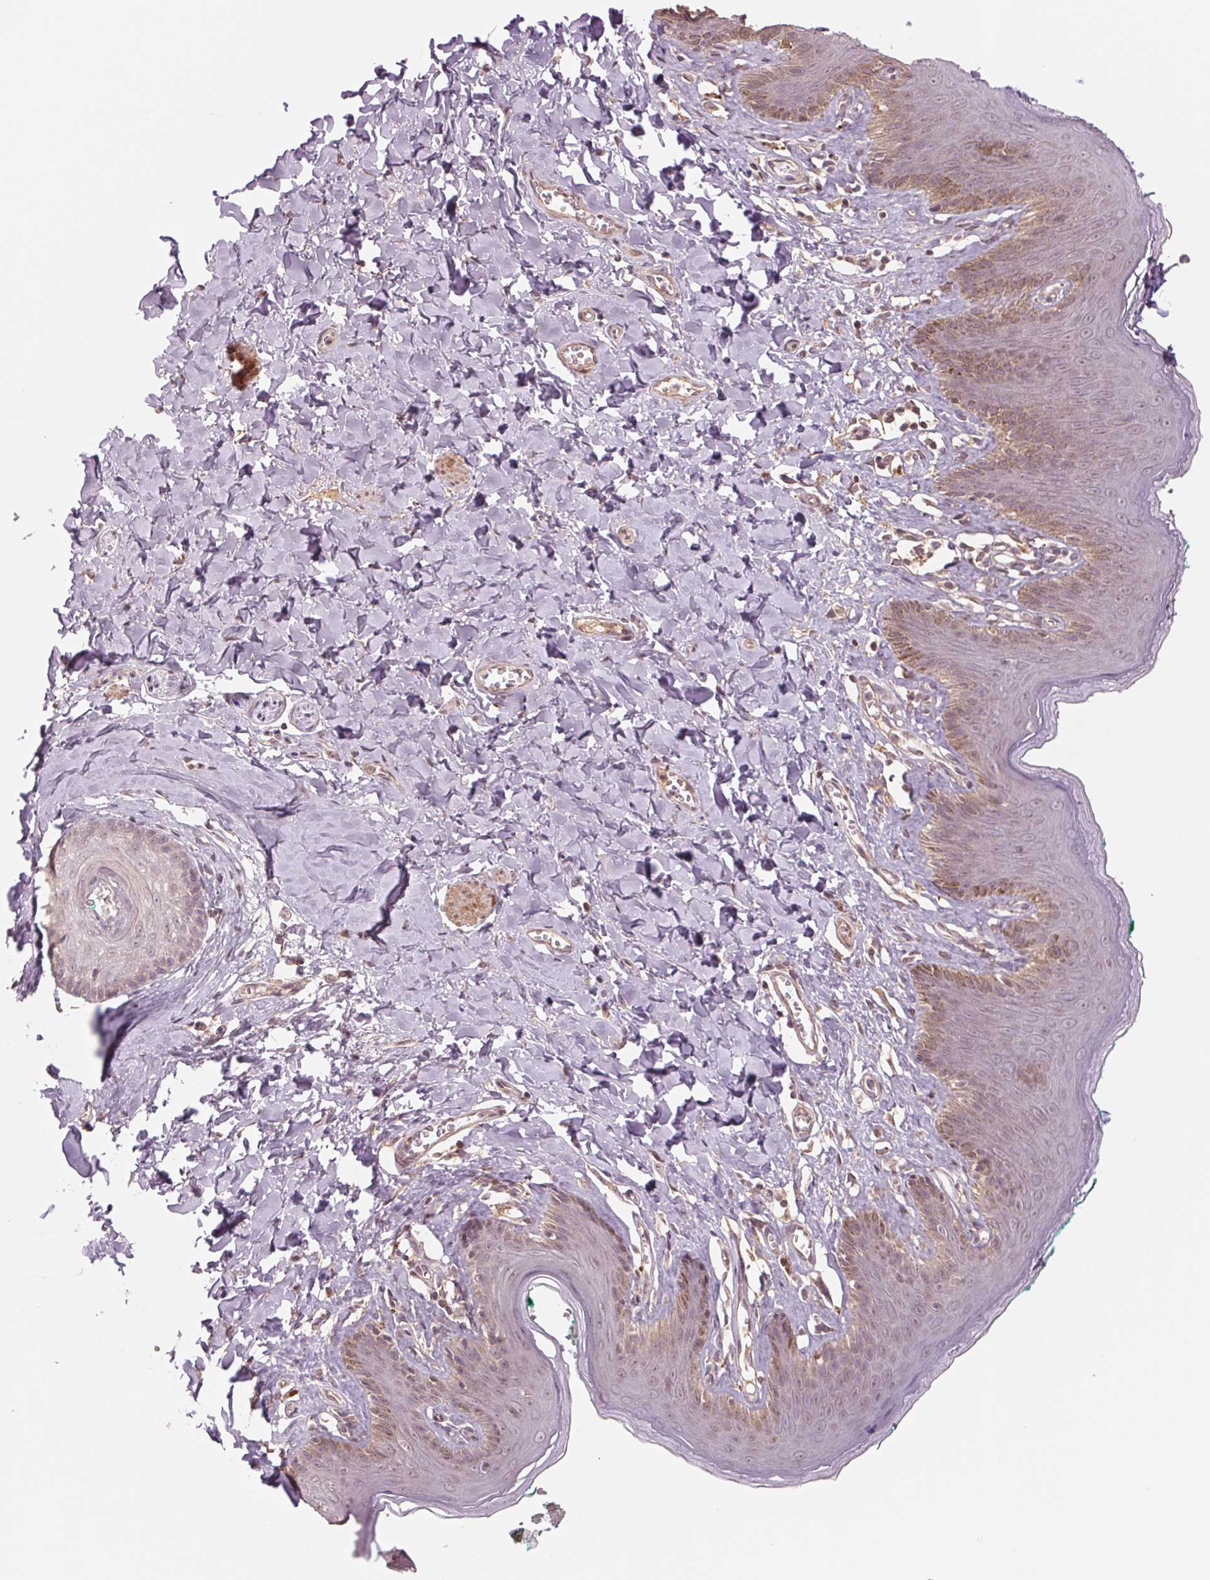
{"staining": {"intensity": "weak", "quantity": "<25%", "location": "cytoplasmic/membranous"}, "tissue": "skin", "cell_type": "Epidermal cells", "image_type": "normal", "snomed": [{"axis": "morphology", "description": "Normal tissue, NOS"}, {"axis": "topography", "description": "Vulva"}, {"axis": "topography", "description": "Peripheral nerve tissue"}], "caption": "The histopathology image shows no significant positivity in epidermal cells of skin.", "gene": "PPIAL4A", "patient": {"sex": "female", "age": 66}}